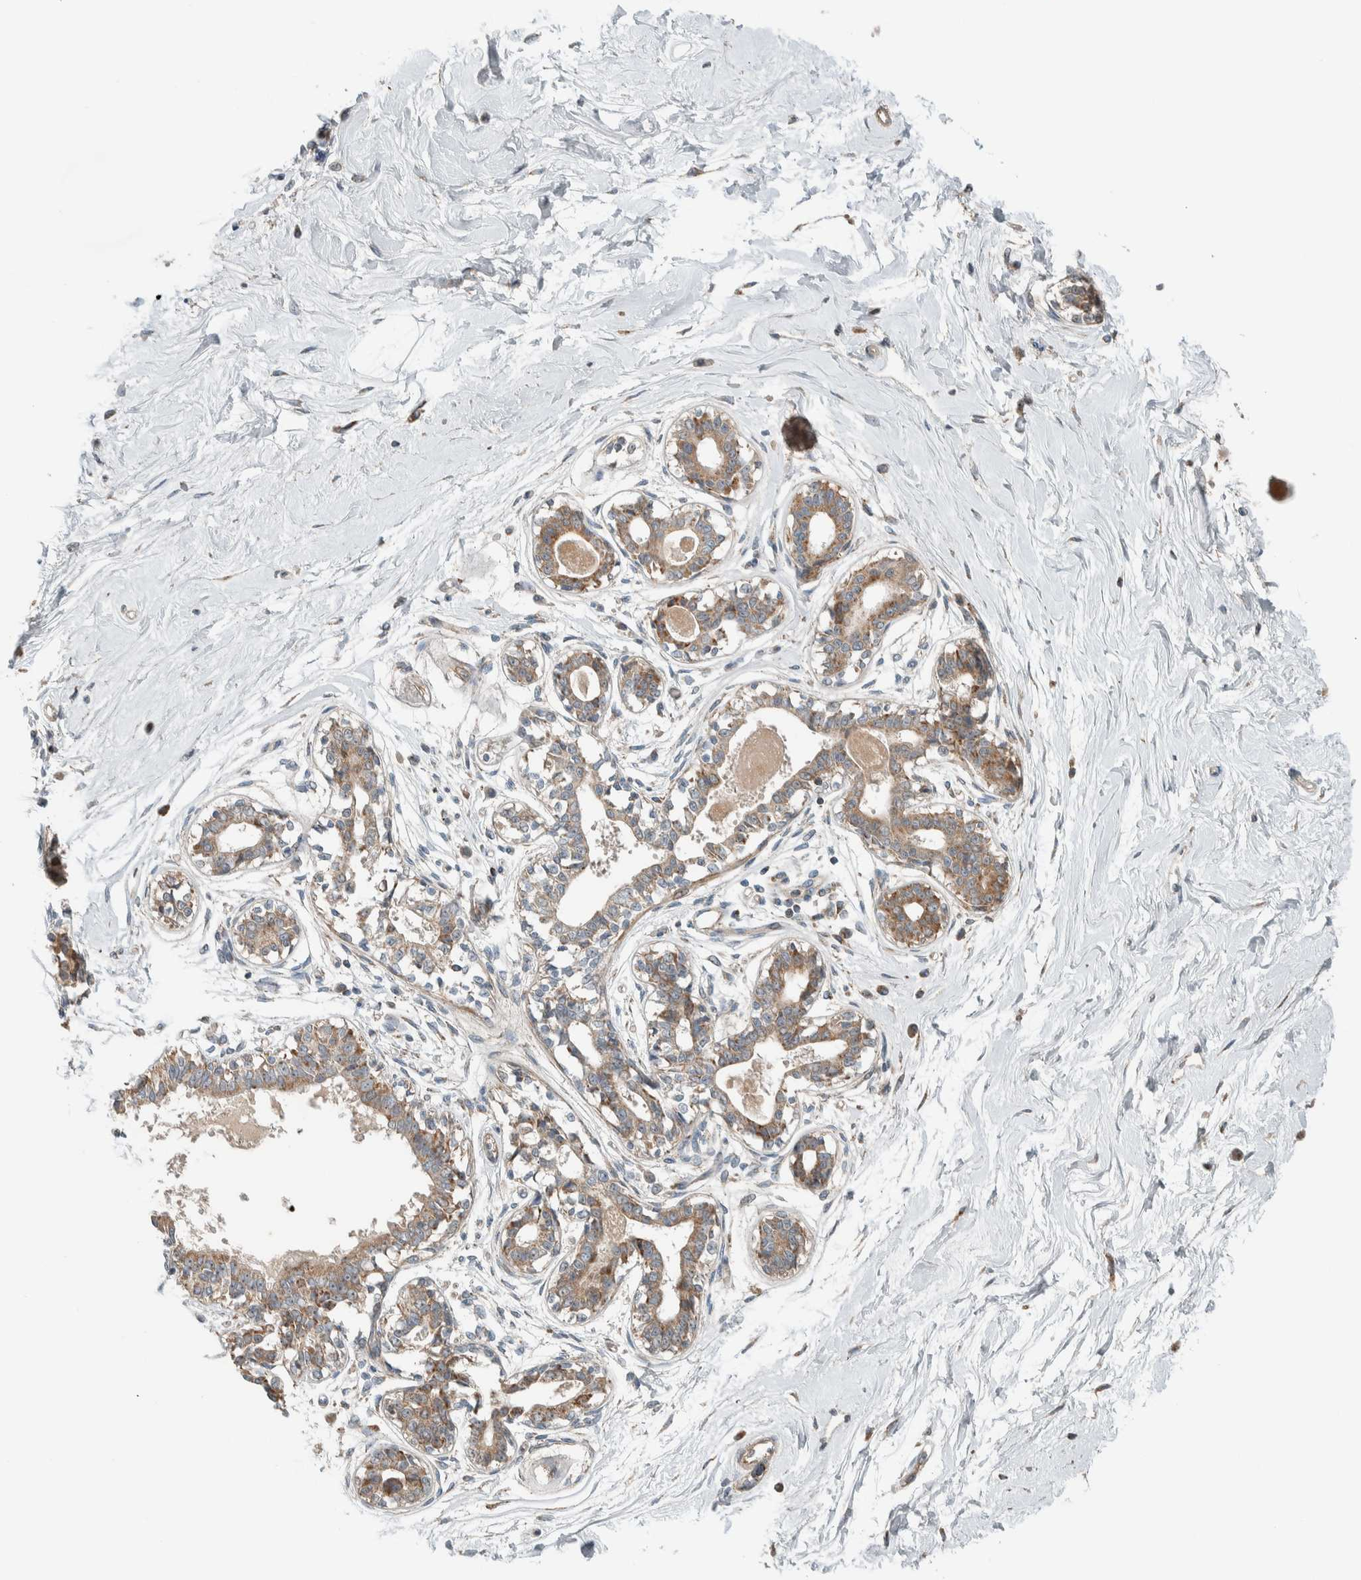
{"staining": {"intensity": "negative", "quantity": "none", "location": "none"}, "tissue": "breast", "cell_type": "Adipocytes", "image_type": "normal", "snomed": [{"axis": "morphology", "description": "Normal tissue, NOS"}, {"axis": "topography", "description": "Breast"}], "caption": "A high-resolution histopathology image shows IHC staining of benign breast, which displays no significant expression in adipocytes.", "gene": "SLFN12L", "patient": {"sex": "female", "age": 45}}